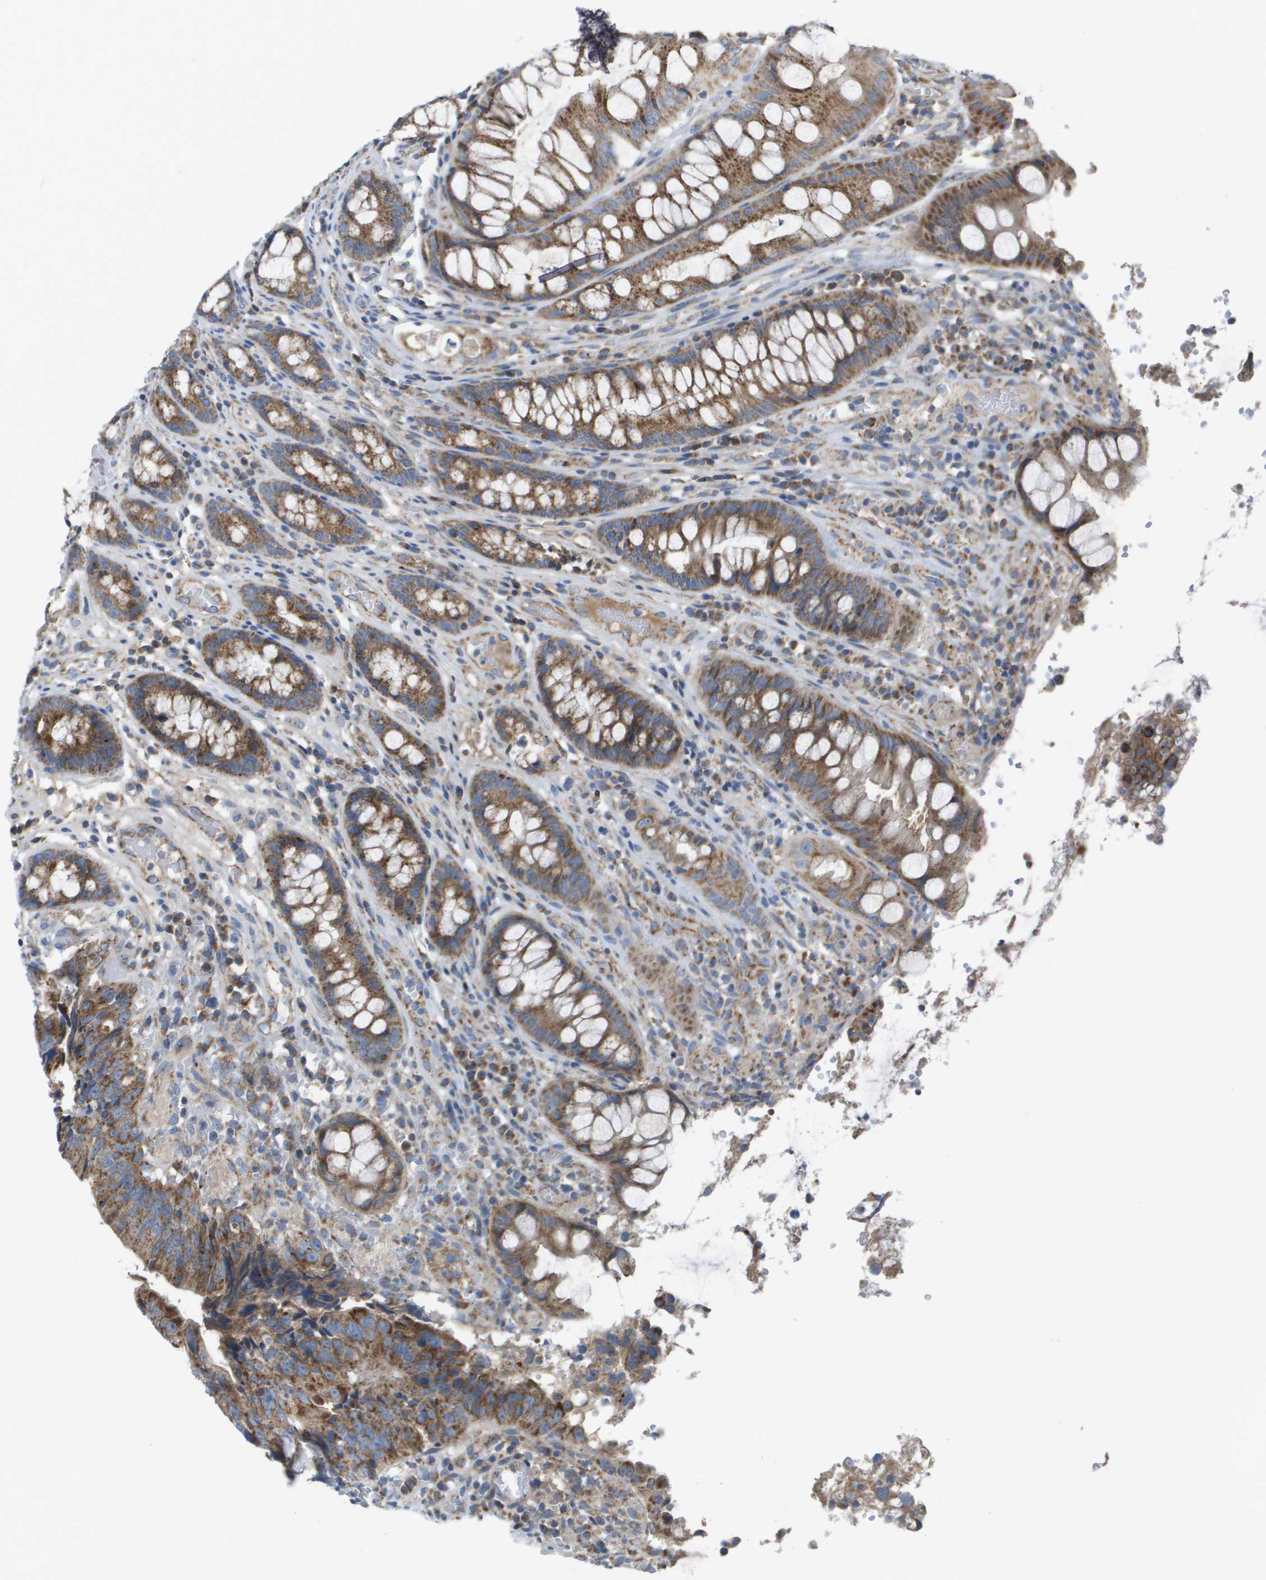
{"staining": {"intensity": "moderate", "quantity": ">75%", "location": "cytoplasmic/membranous"}, "tissue": "colorectal cancer", "cell_type": "Tumor cells", "image_type": "cancer", "snomed": [{"axis": "morphology", "description": "Adenocarcinoma, NOS"}, {"axis": "topography", "description": "Colon"}], "caption": "Colorectal adenocarcinoma tissue reveals moderate cytoplasmic/membranous staining in approximately >75% of tumor cells Ihc stains the protein of interest in brown and the nuclei are stained blue.", "gene": "FIS1", "patient": {"sex": "female", "age": 57}}